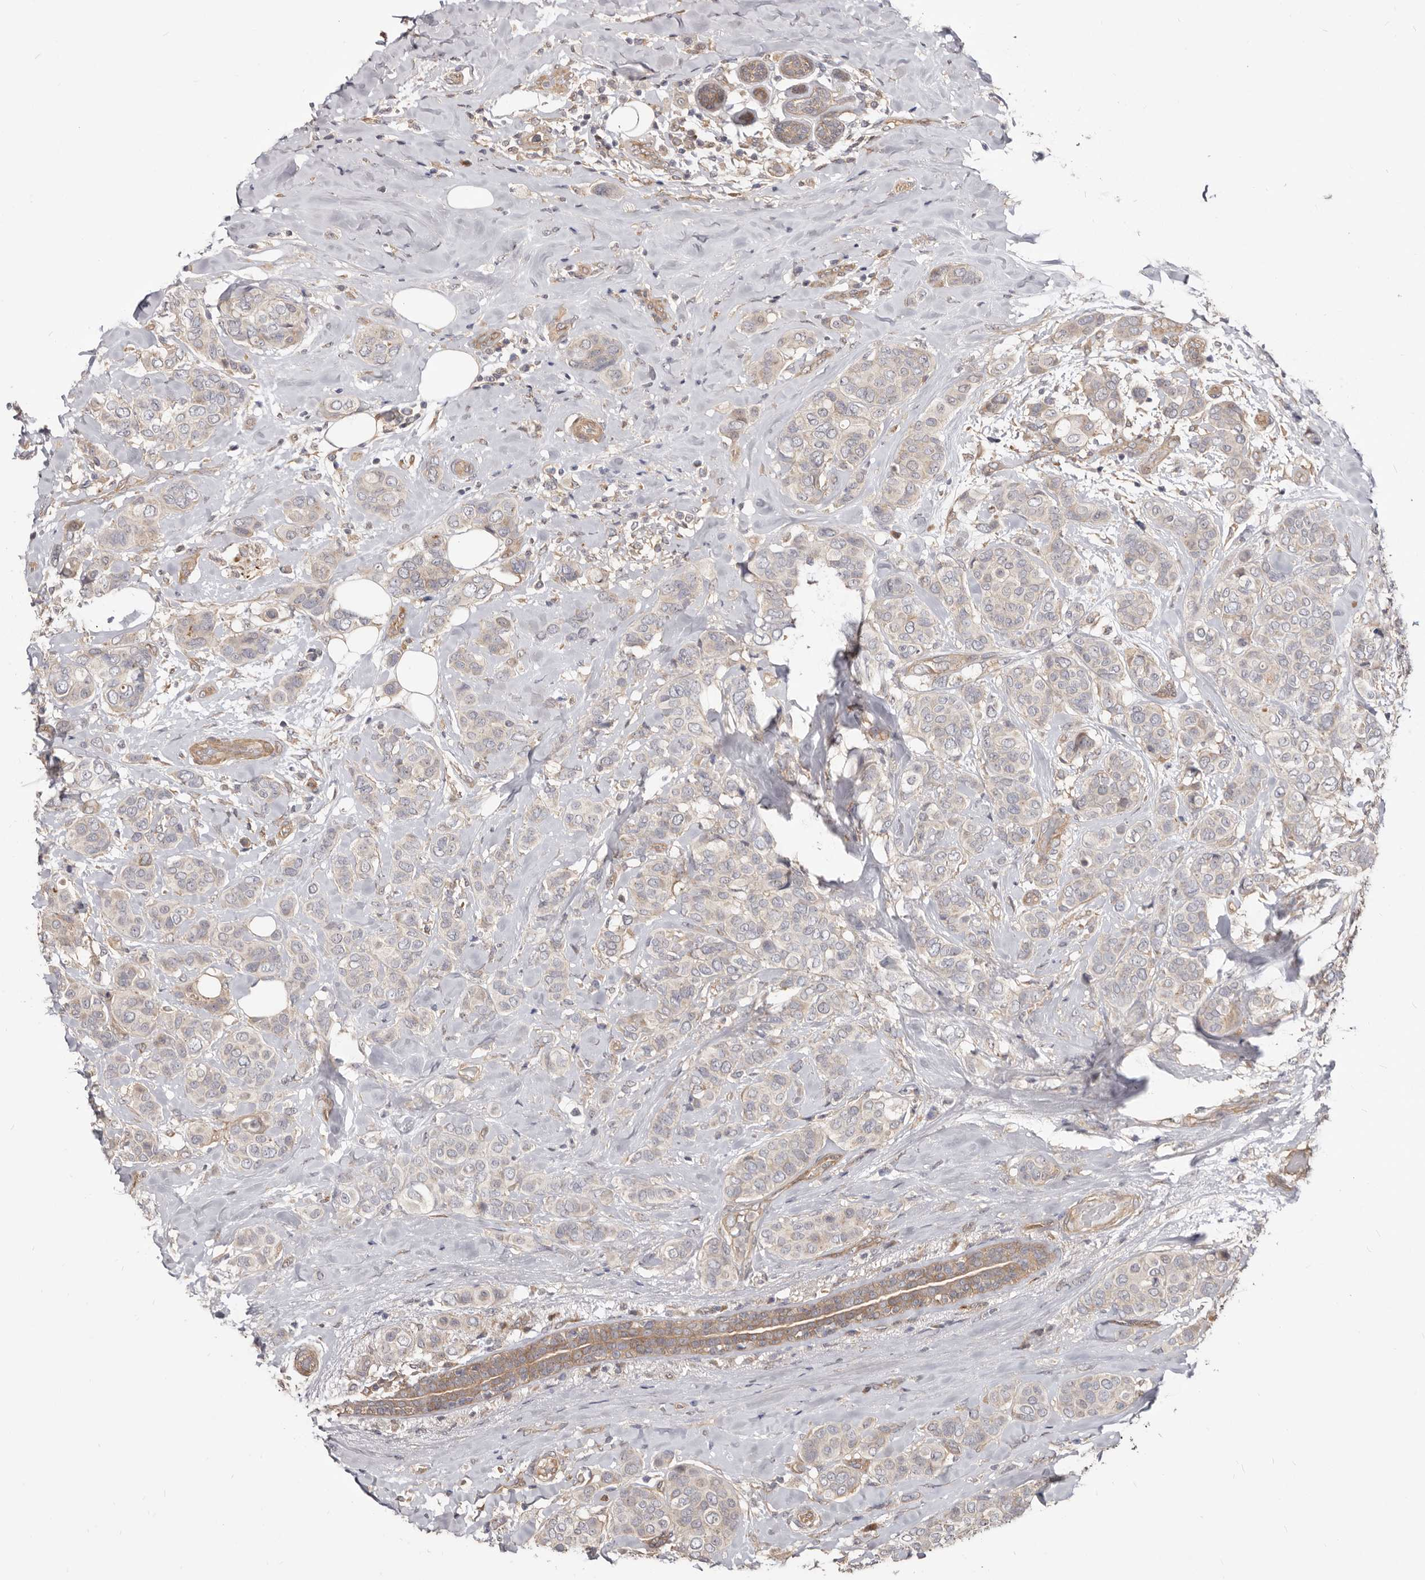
{"staining": {"intensity": "weak", "quantity": "<25%", "location": "cytoplasmic/membranous"}, "tissue": "breast cancer", "cell_type": "Tumor cells", "image_type": "cancer", "snomed": [{"axis": "morphology", "description": "Lobular carcinoma"}, {"axis": "topography", "description": "Breast"}], "caption": "Human lobular carcinoma (breast) stained for a protein using immunohistochemistry (IHC) shows no expression in tumor cells.", "gene": "GPATCH4", "patient": {"sex": "female", "age": 51}}